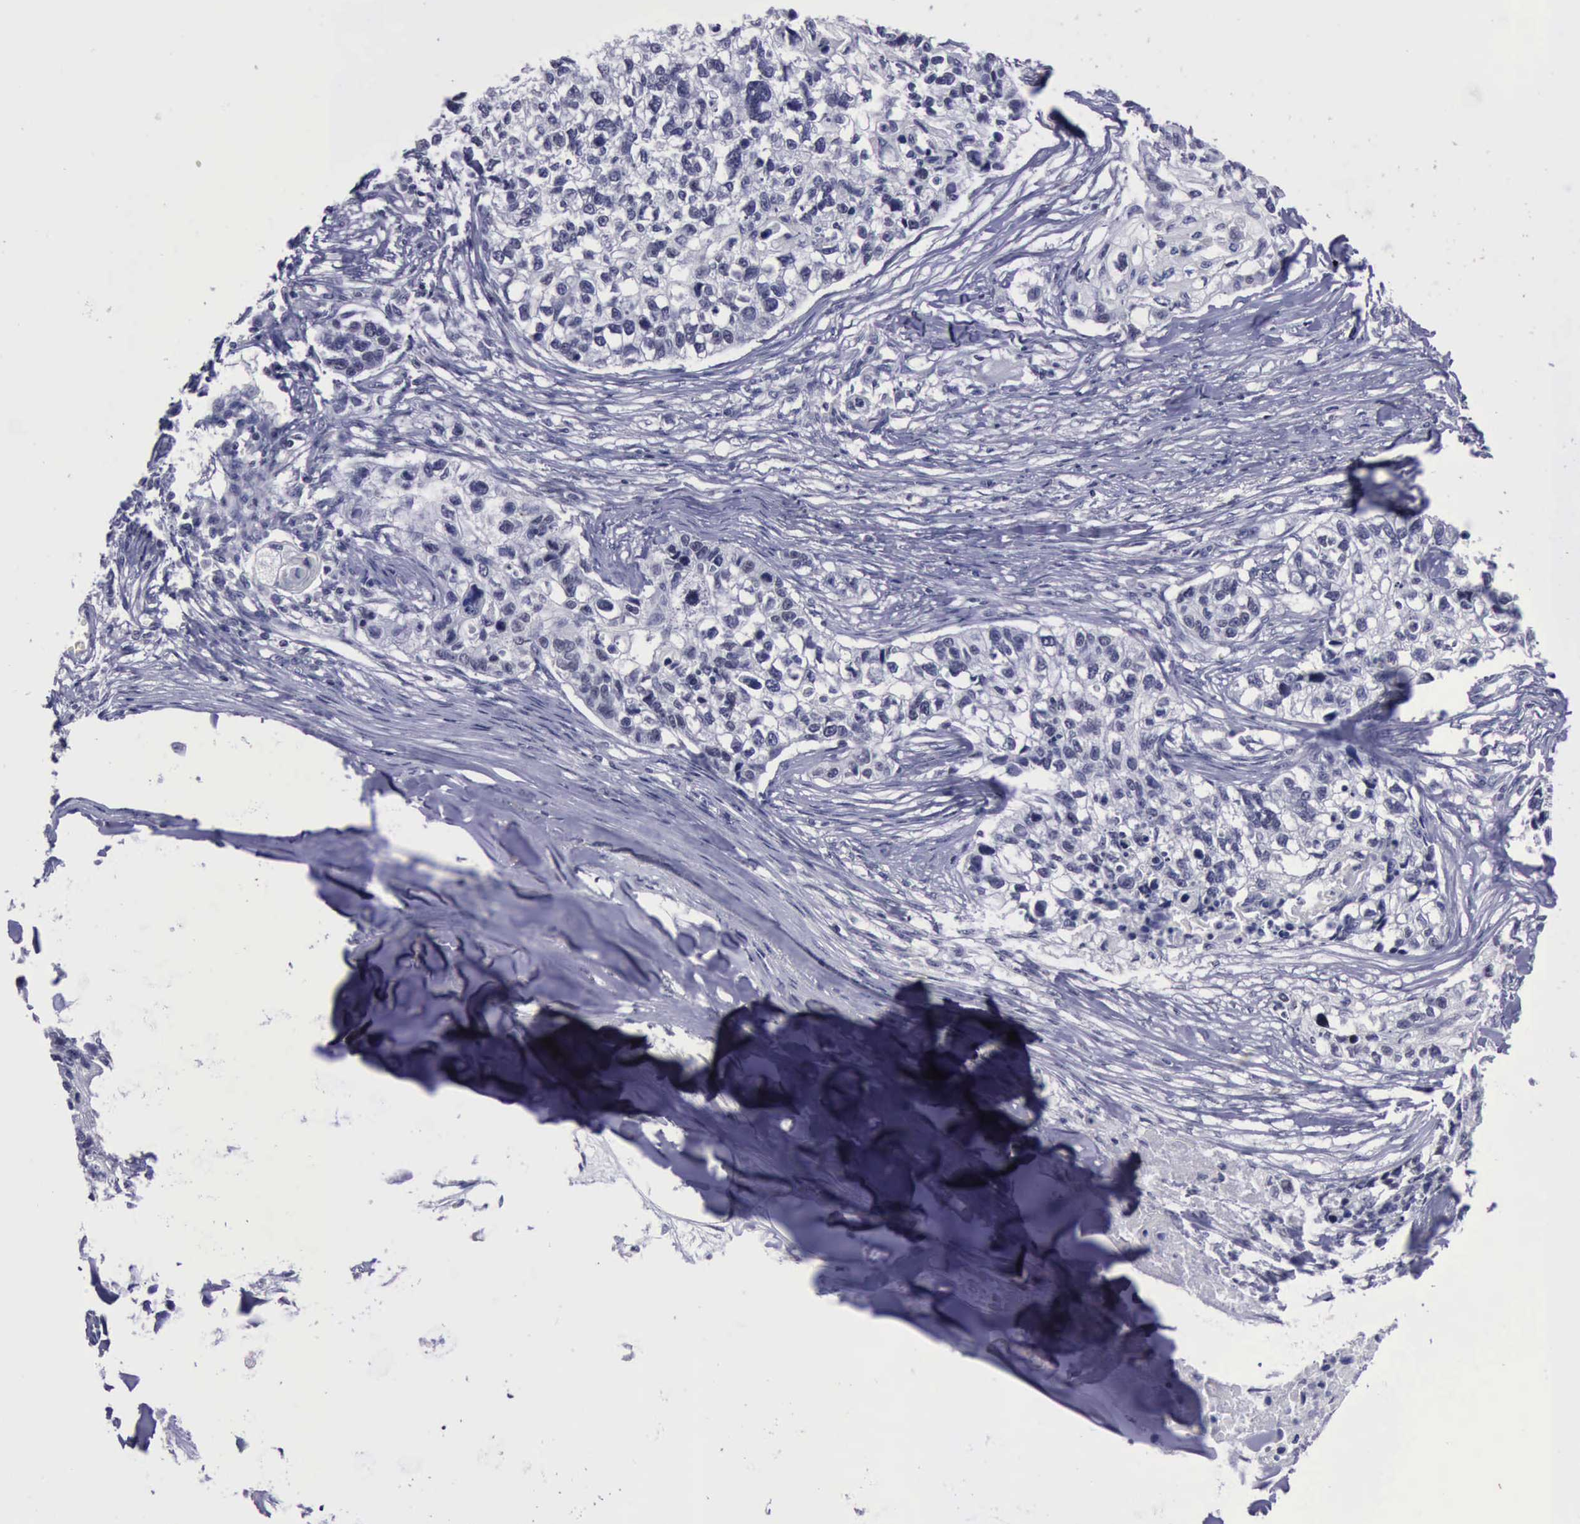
{"staining": {"intensity": "weak", "quantity": "<25%", "location": "nuclear"}, "tissue": "lung cancer", "cell_type": "Tumor cells", "image_type": "cancer", "snomed": [{"axis": "morphology", "description": "Squamous cell carcinoma, NOS"}, {"axis": "topography", "description": "Lymph node"}, {"axis": "topography", "description": "Lung"}], "caption": "Tumor cells show no significant protein expression in lung squamous cell carcinoma.", "gene": "YY1", "patient": {"sex": "male", "age": 74}}